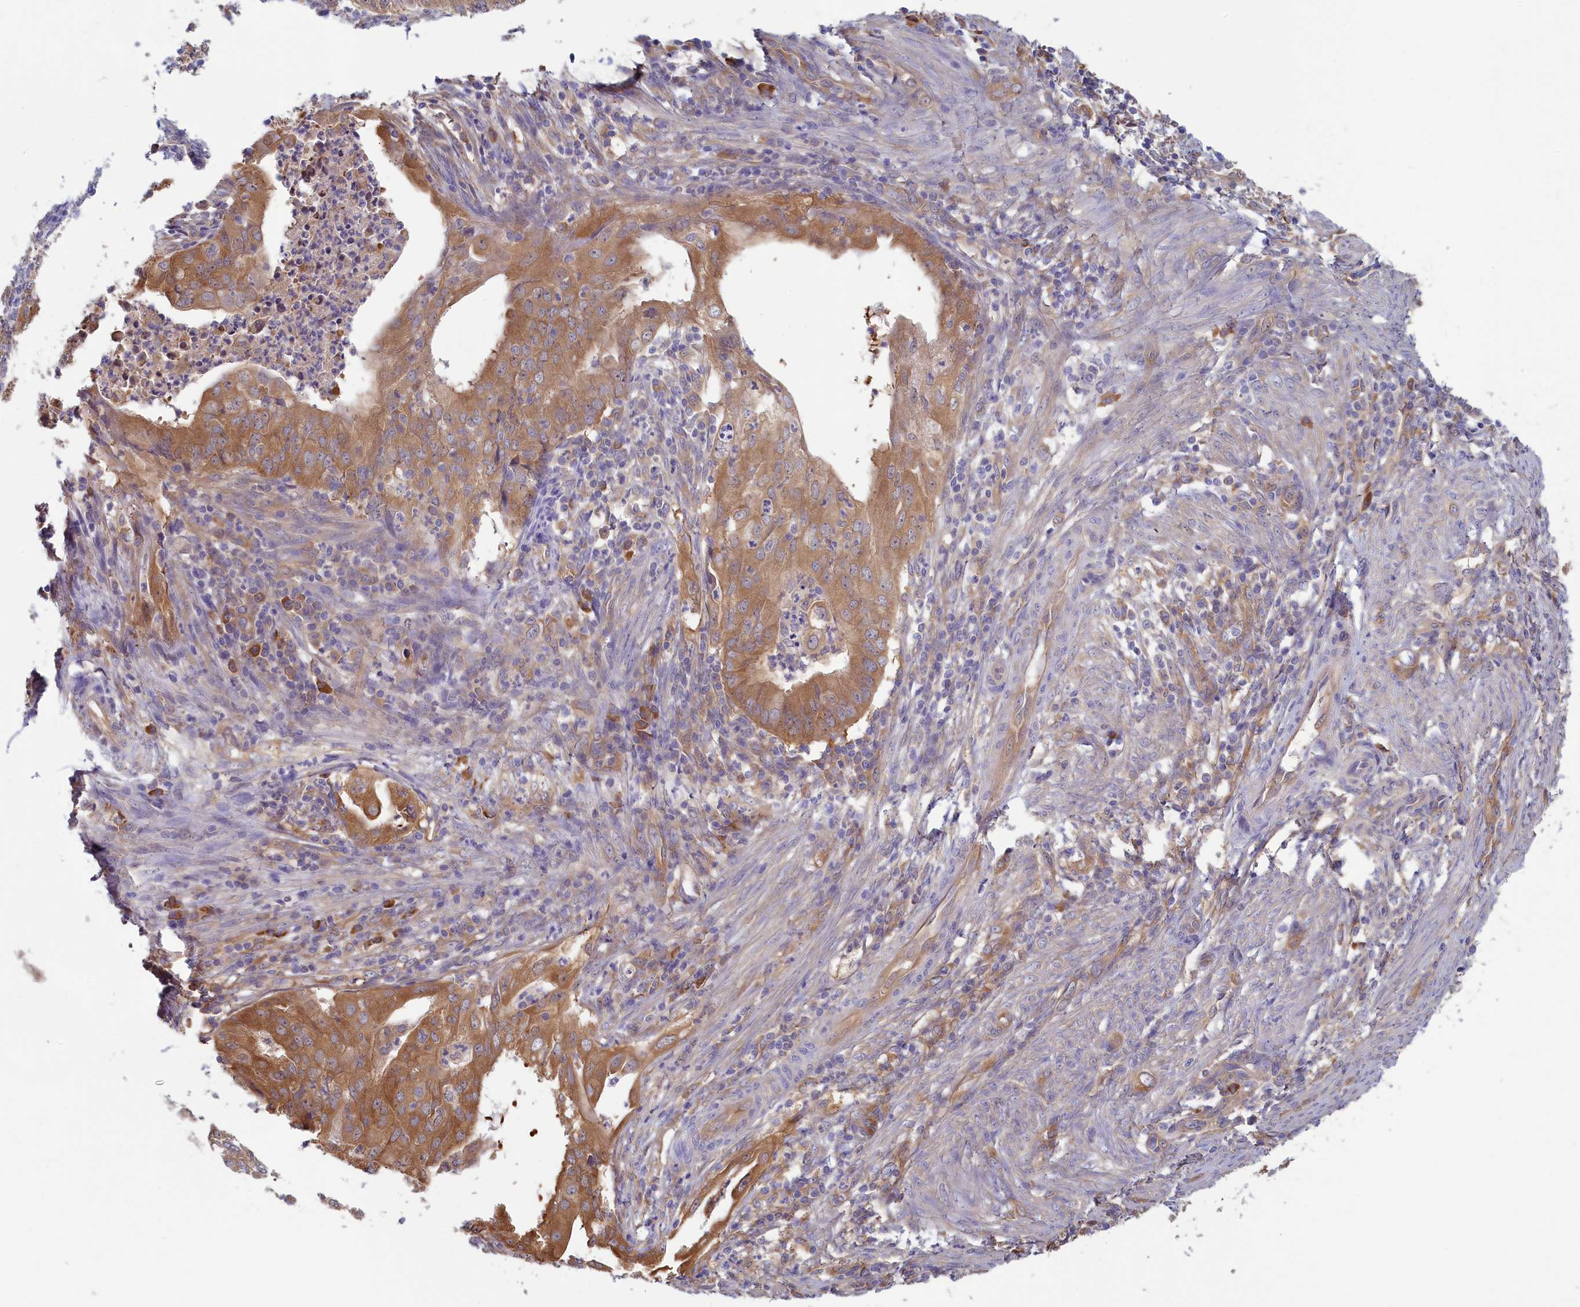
{"staining": {"intensity": "moderate", "quantity": ">75%", "location": "cytoplasmic/membranous"}, "tissue": "endometrial cancer", "cell_type": "Tumor cells", "image_type": "cancer", "snomed": [{"axis": "morphology", "description": "Adenocarcinoma, NOS"}, {"axis": "topography", "description": "Endometrium"}], "caption": "Protein expression analysis of endometrial cancer displays moderate cytoplasmic/membranous expression in about >75% of tumor cells.", "gene": "SYNDIG1L", "patient": {"sex": "female", "age": 50}}